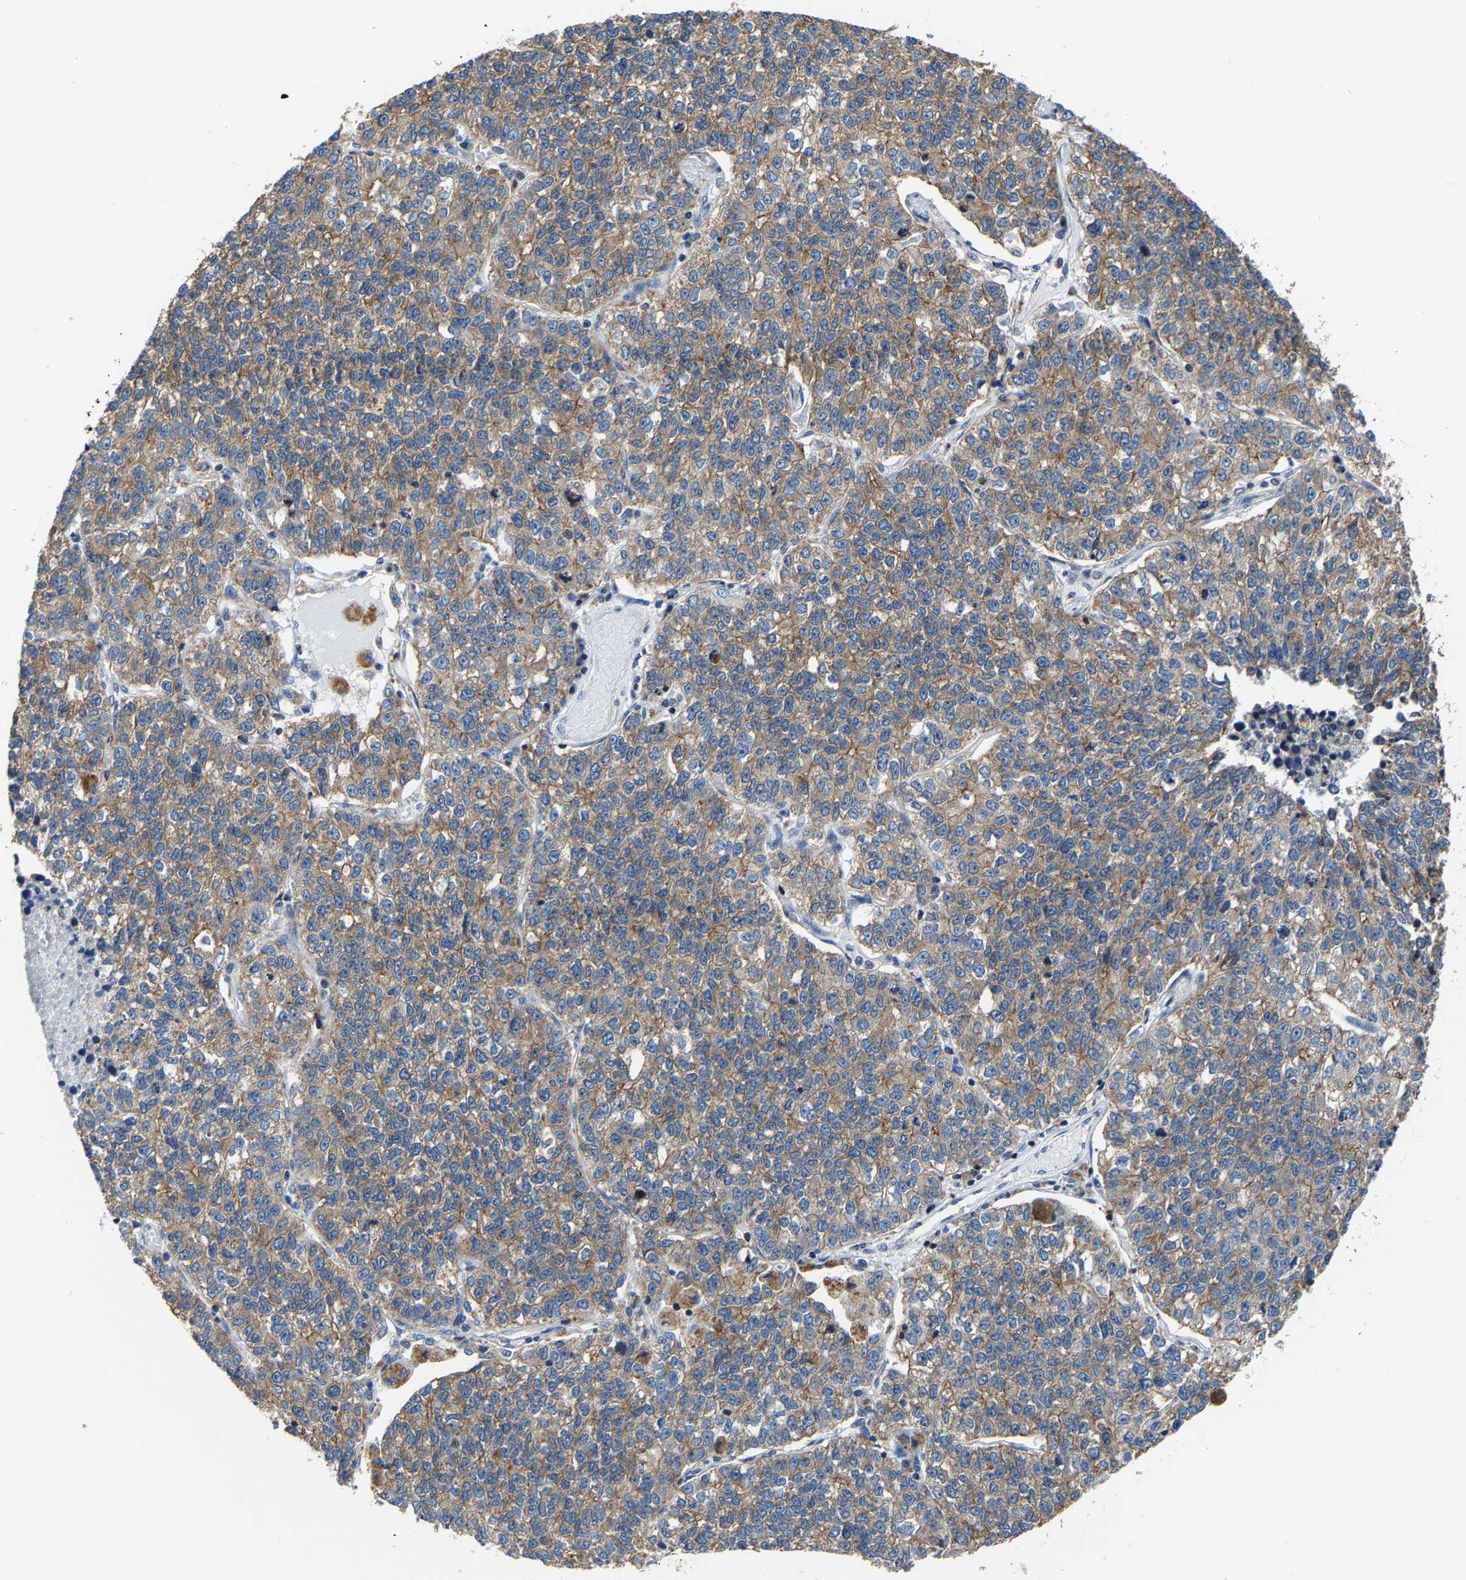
{"staining": {"intensity": "moderate", "quantity": ">75%", "location": "cytoplasmic/membranous"}, "tissue": "lung cancer", "cell_type": "Tumor cells", "image_type": "cancer", "snomed": [{"axis": "morphology", "description": "Adenocarcinoma, NOS"}, {"axis": "topography", "description": "Lung"}], "caption": "Human lung cancer (adenocarcinoma) stained with a protein marker shows moderate staining in tumor cells.", "gene": "AGK", "patient": {"sex": "male", "age": 49}}